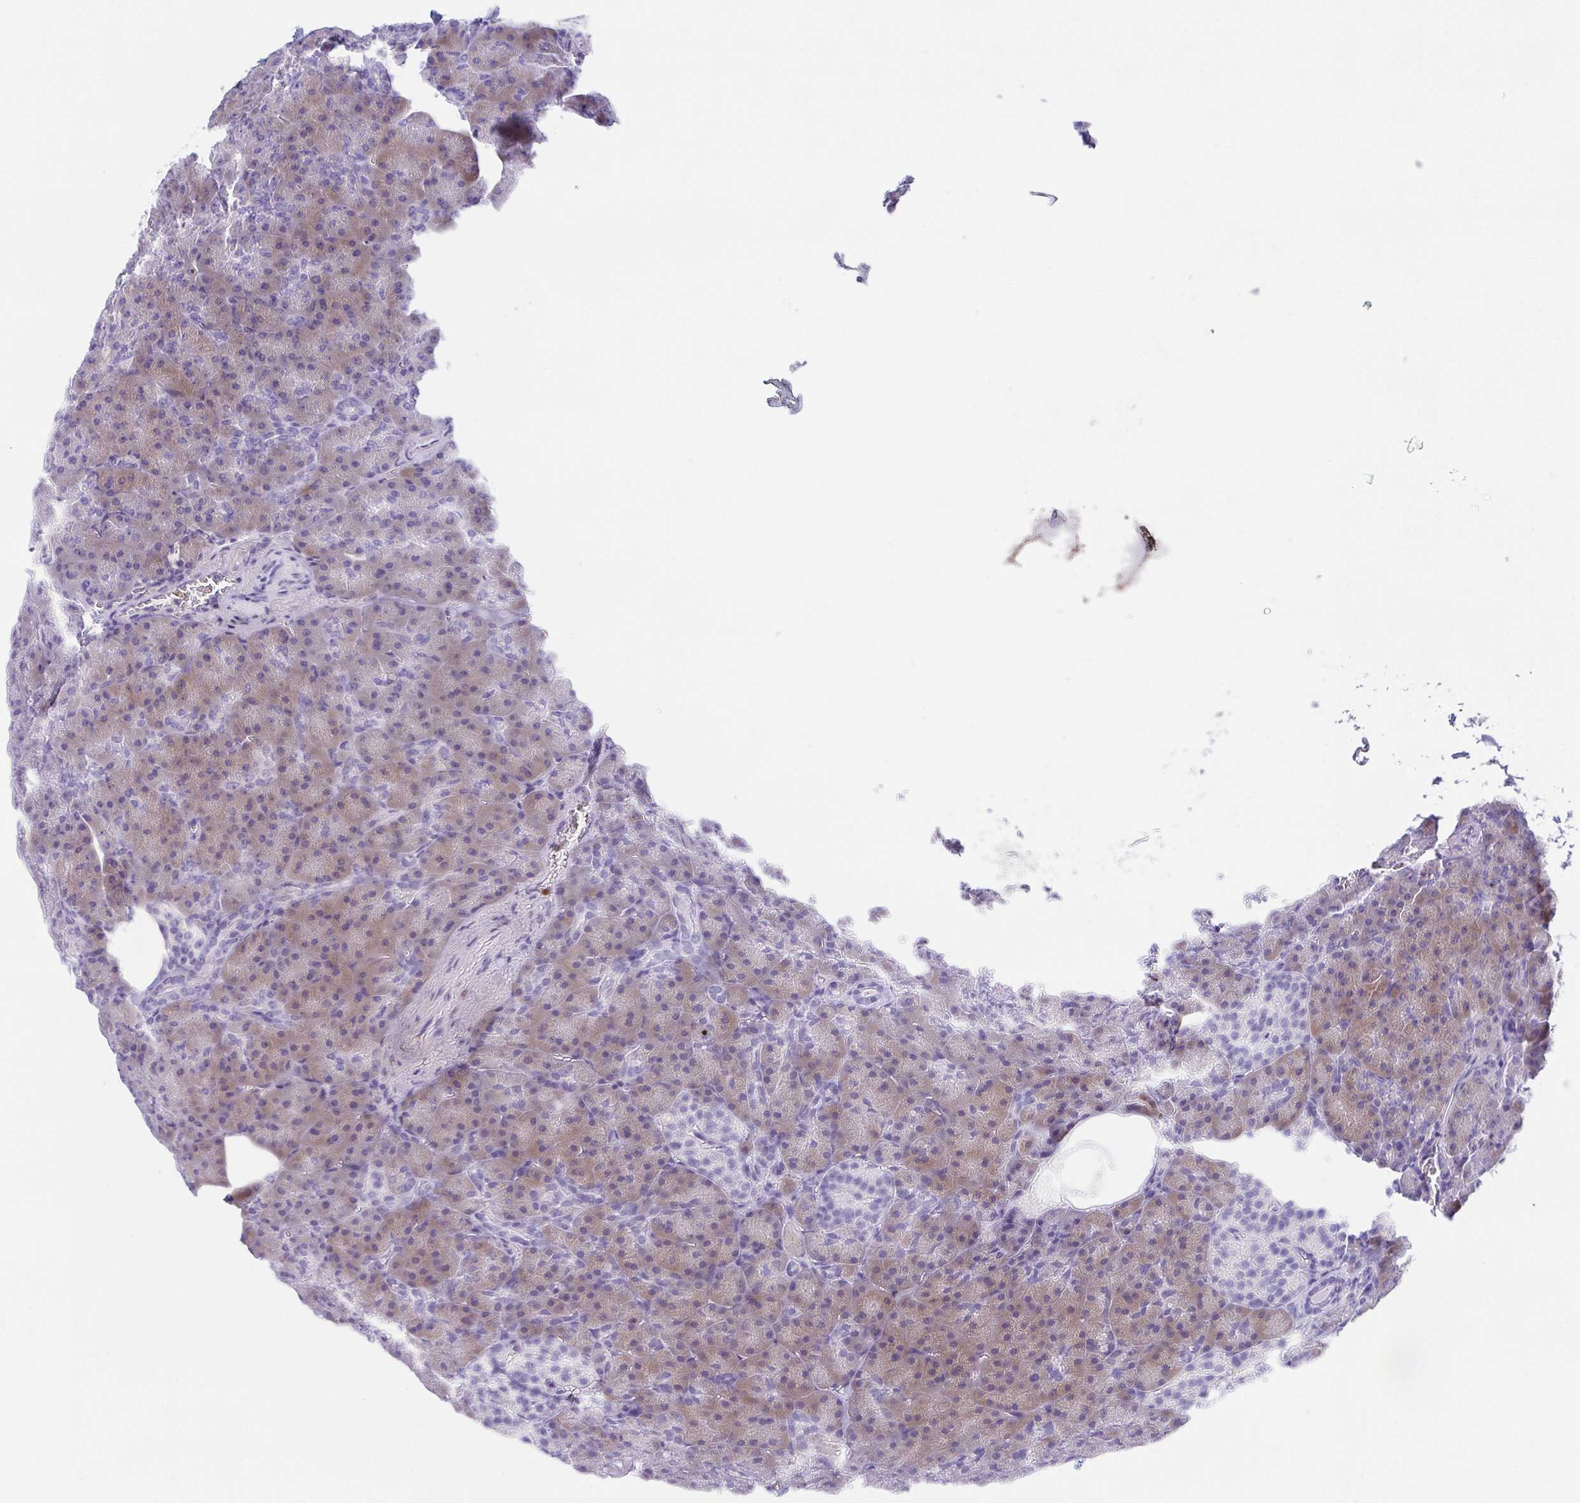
{"staining": {"intensity": "weak", "quantity": "25%-75%", "location": "cytoplasmic/membranous"}, "tissue": "pancreas", "cell_type": "Exocrine glandular cells", "image_type": "normal", "snomed": [{"axis": "morphology", "description": "Normal tissue, NOS"}, {"axis": "topography", "description": "Pancreas"}], "caption": "Benign pancreas exhibits weak cytoplasmic/membranous expression in about 25%-75% of exocrine glandular cells, visualized by immunohistochemistry.", "gene": "ARPP21", "patient": {"sex": "female", "age": 74}}